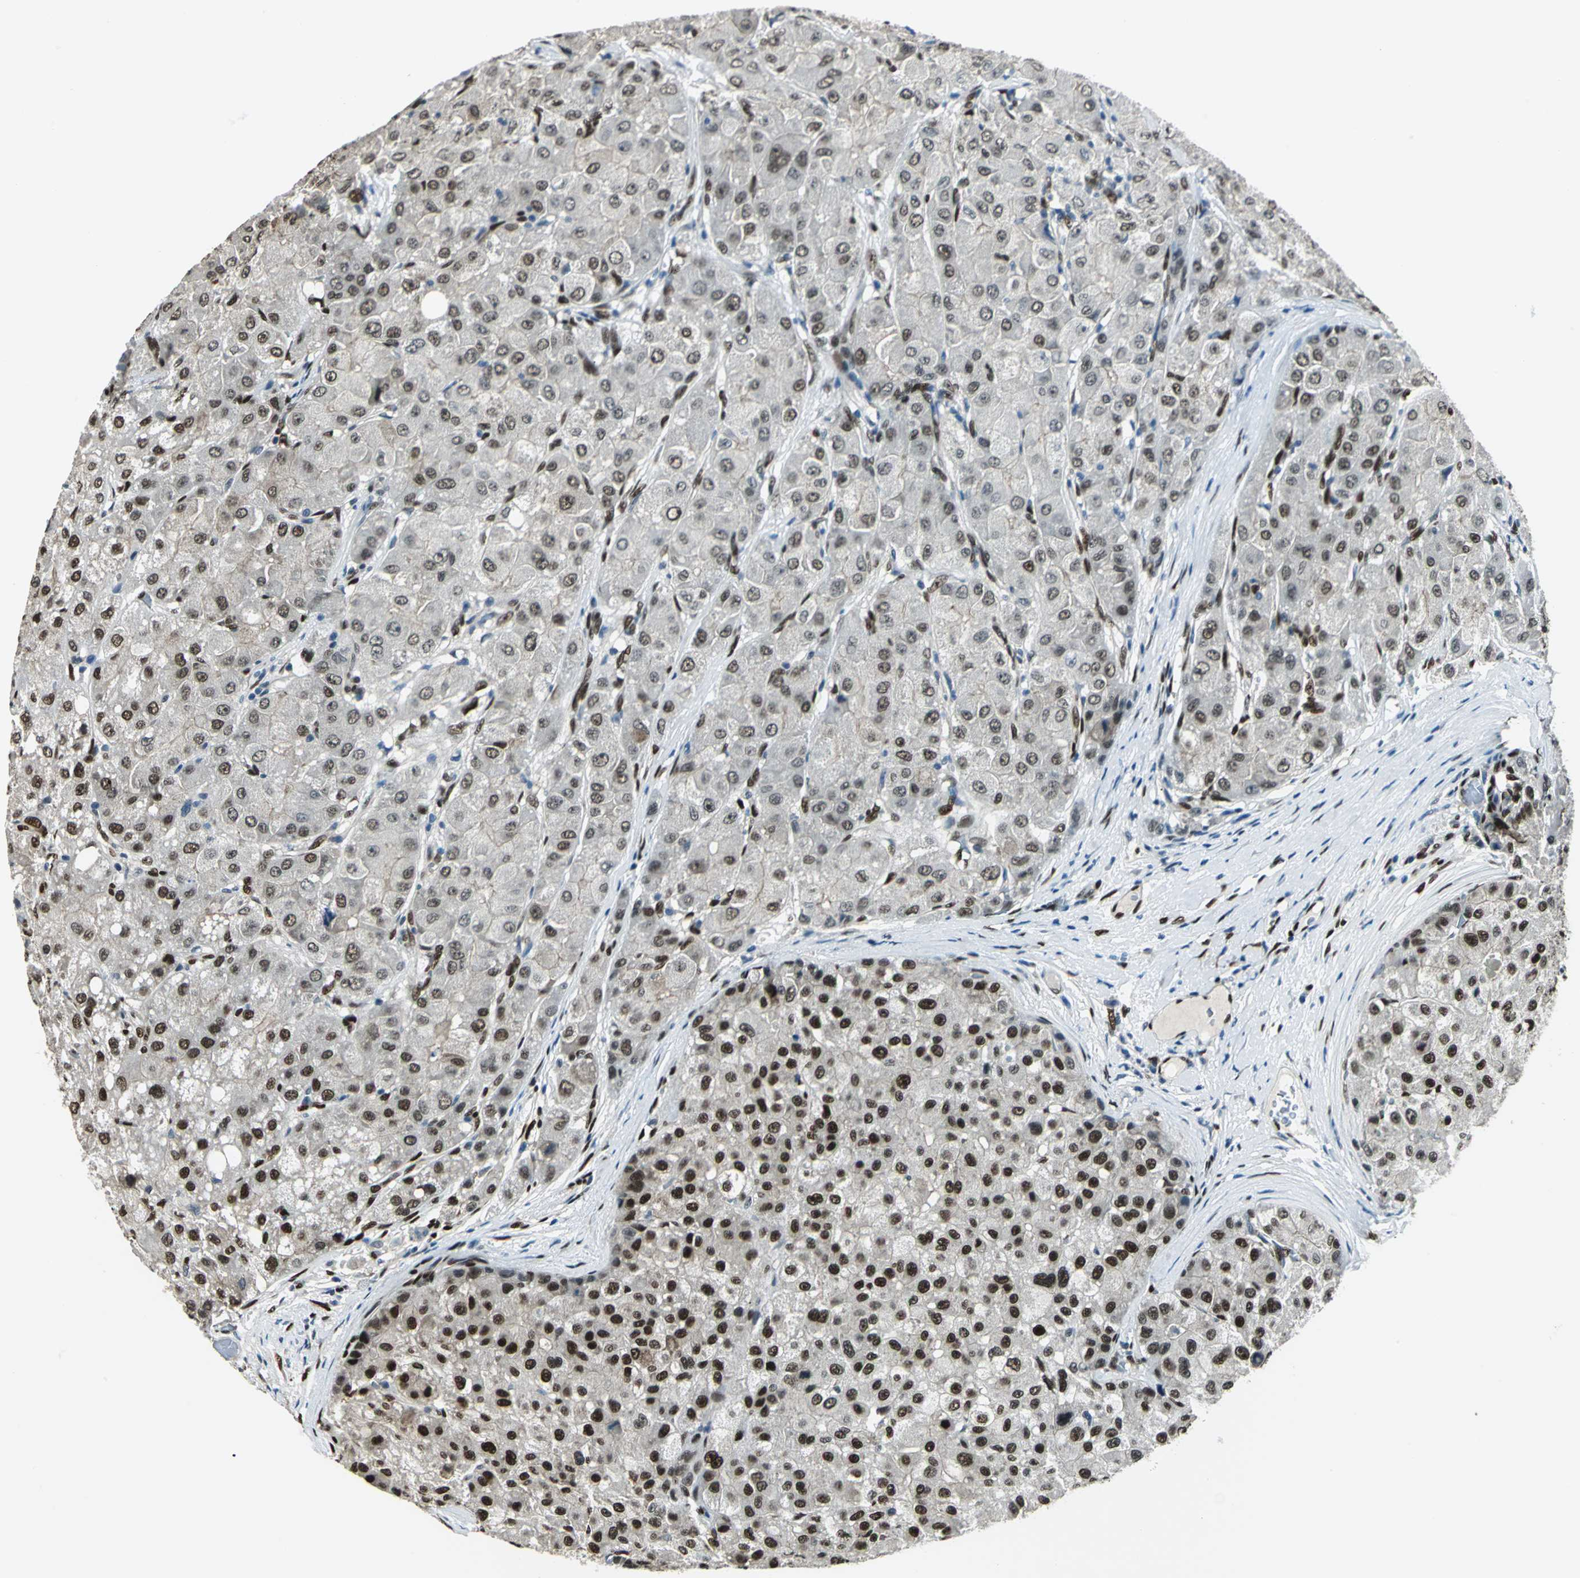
{"staining": {"intensity": "strong", "quantity": ">75%", "location": "cytoplasmic/membranous,nuclear"}, "tissue": "liver cancer", "cell_type": "Tumor cells", "image_type": "cancer", "snomed": [{"axis": "morphology", "description": "Carcinoma, Hepatocellular, NOS"}, {"axis": "topography", "description": "Liver"}], "caption": "Human liver cancer (hepatocellular carcinoma) stained with a protein marker exhibits strong staining in tumor cells.", "gene": "NFIA", "patient": {"sex": "male", "age": 80}}